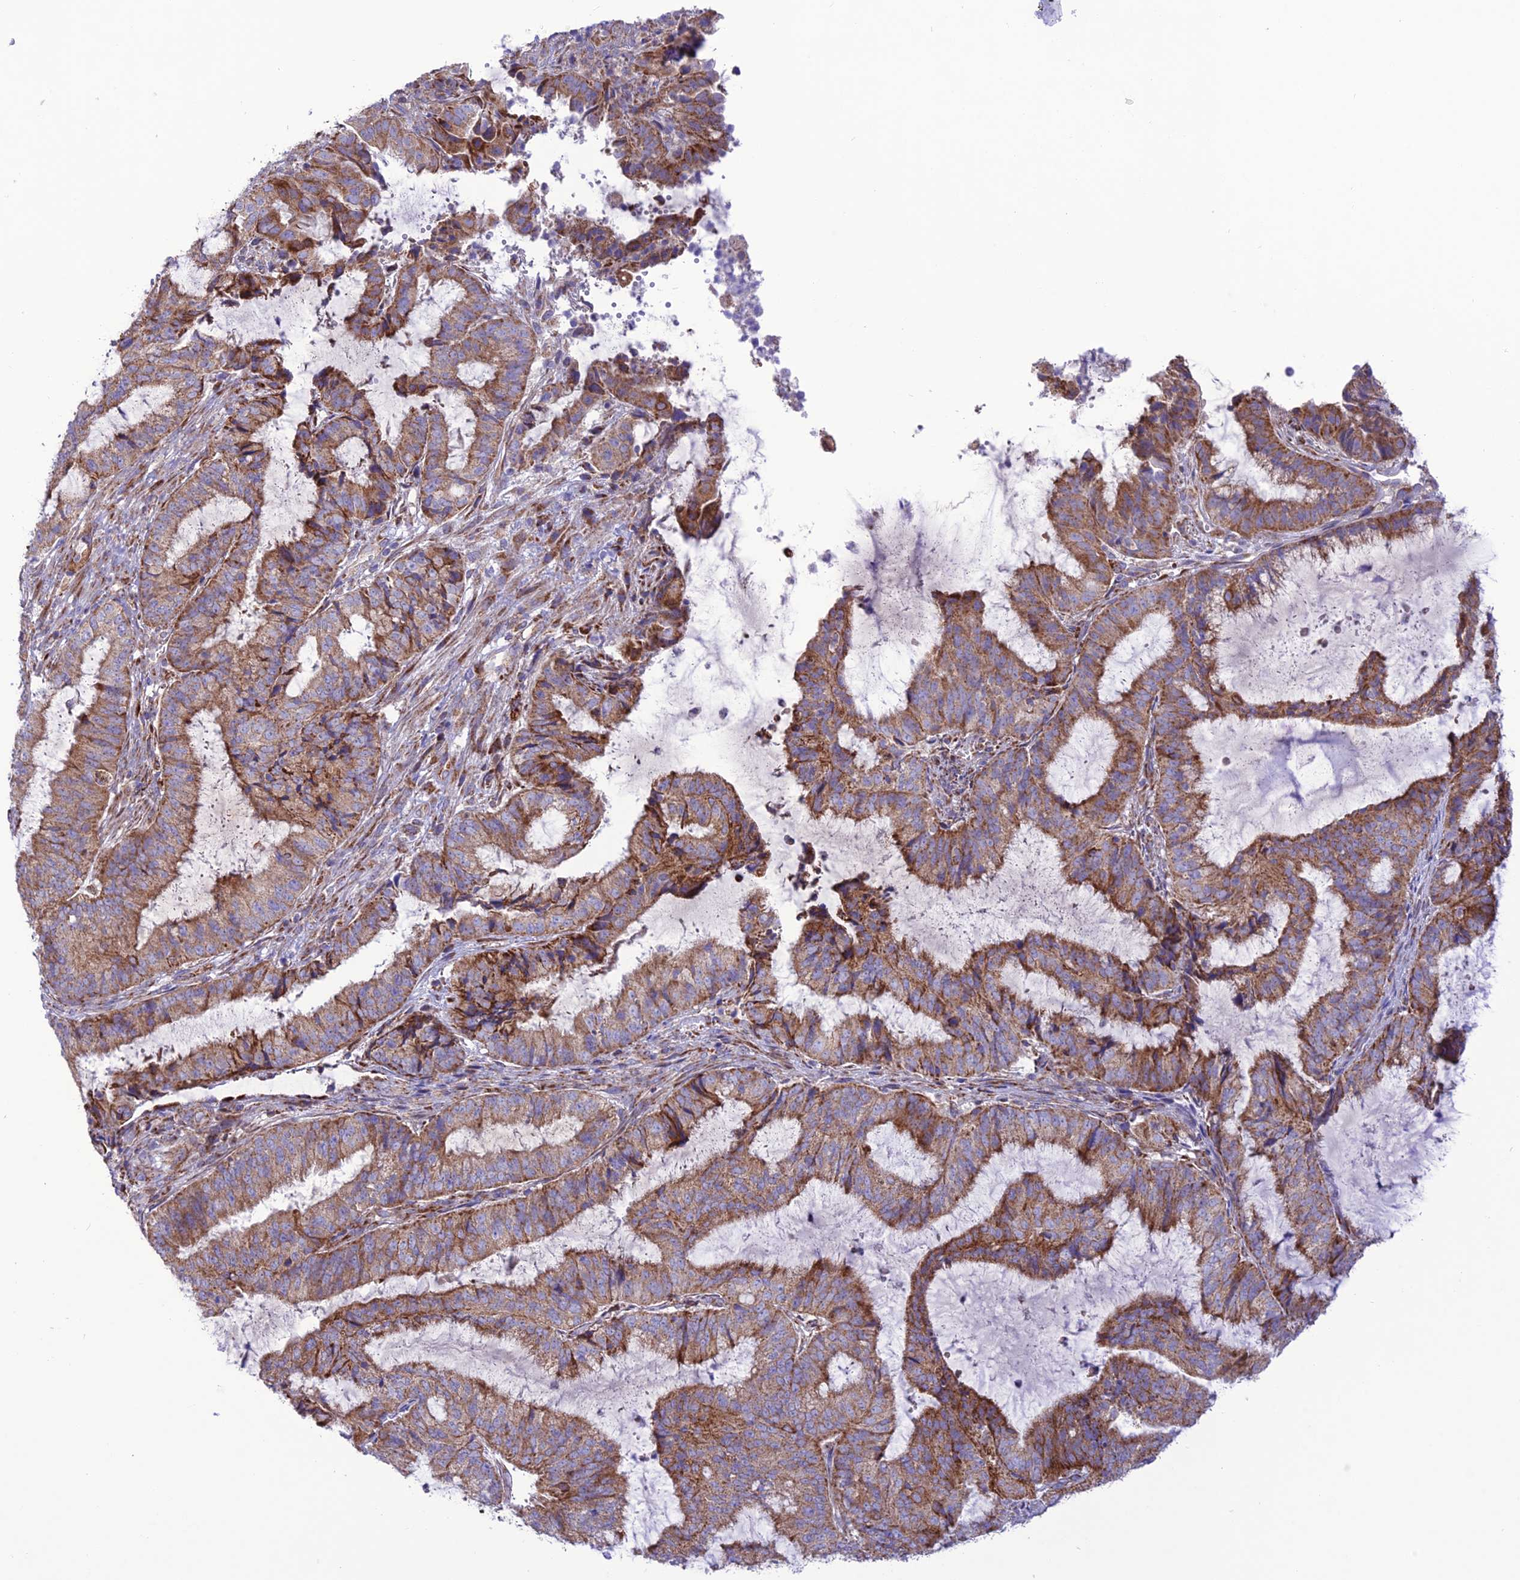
{"staining": {"intensity": "moderate", "quantity": ">75%", "location": "cytoplasmic/membranous"}, "tissue": "endometrial cancer", "cell_type": "Tumor cells", "image_type": "cancer", "snomed": [{"axis": "morphology", "description": "Adenocarcinoma, NOS"}, {"axis": "topography", "description": "Endometrium"}], "caption": "Immunohistochemistry image of neoplastic tissue: human endometrial adenocarcinoma stained using immunohistochemistry demonstrates medium levels of moderate protein expression localized specifically in the cytoplasmic/membranous of tumor cells, appearing as a cytoplasmic/membranous brown color.", "gene": "UAP1L1", "patient": {"sex": "female", "age": 51}}